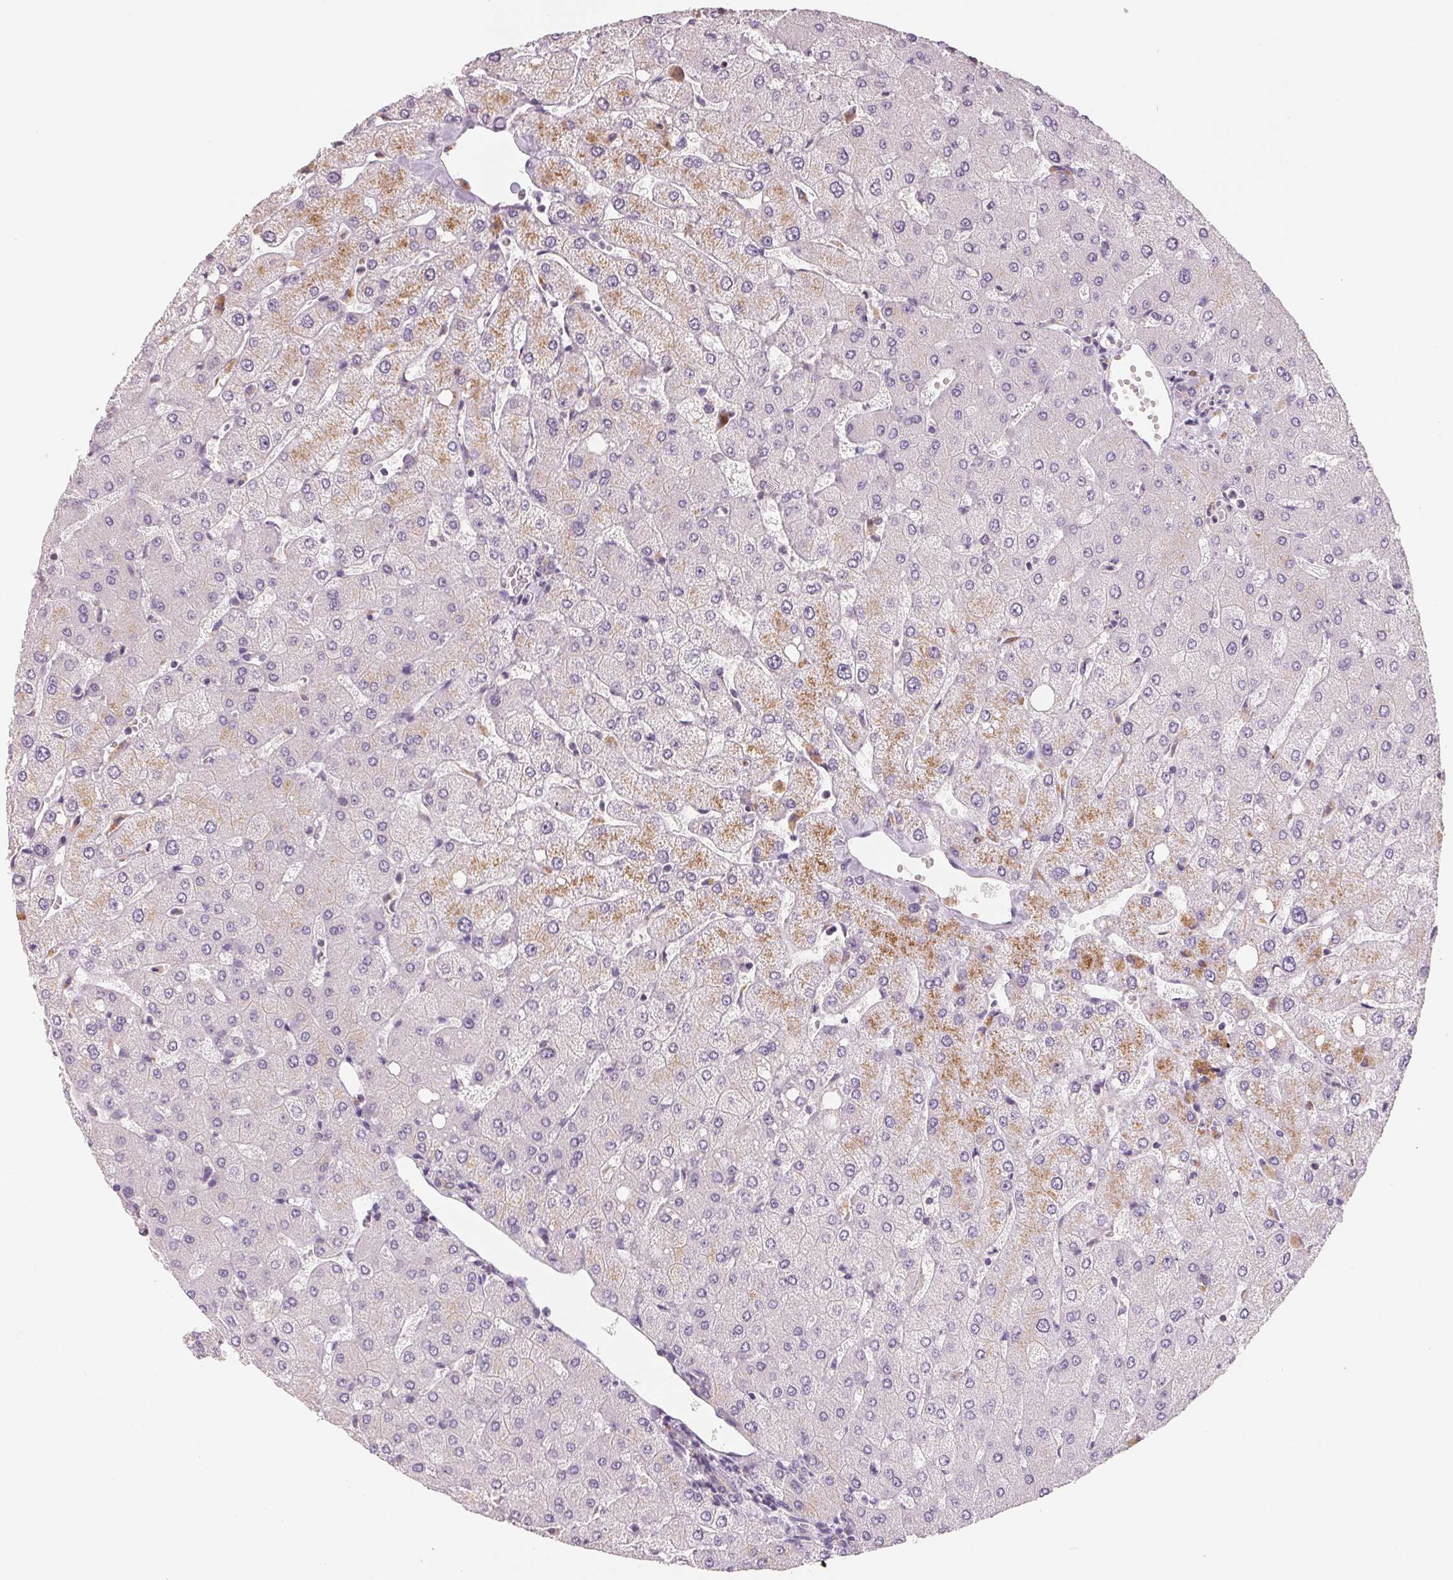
{"staining": {"intensity": "negative", "quantity": "none", "location": "none"}, "tissue": "liver", "cell_type": "Cholangiocytes", "image_type": "normal", "snomed": [{"axis": "morphology", "description": "Normal tissue, NOS"}, {"axis": "topography", "description": "Liver"}], "caption": "Image shows no significant protein expression in cholangiocytes of unremarkable liver.", "gene": "VTCN1", "patient": {"sex": "female", "age": 54}}